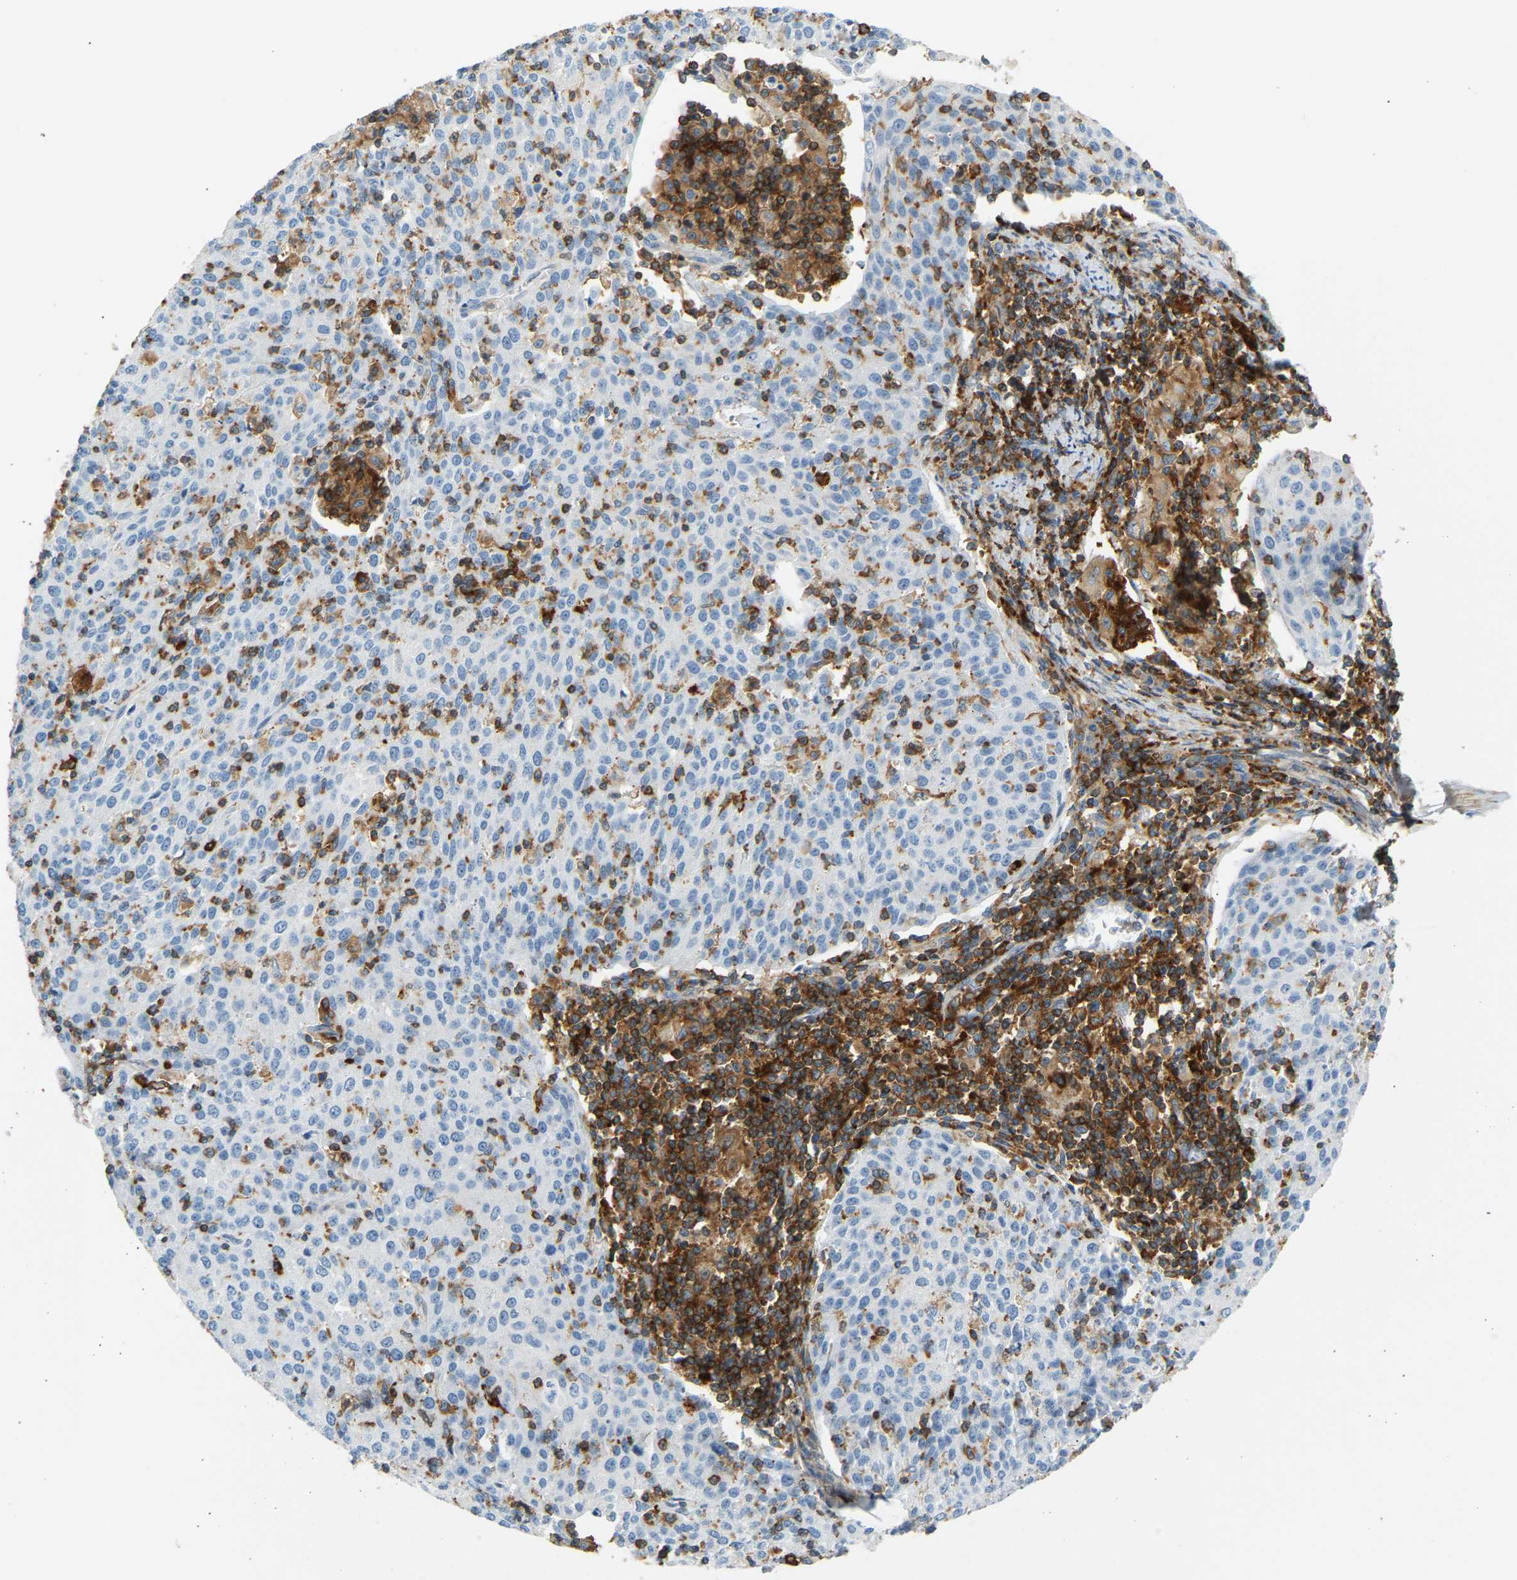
{"staining": {"intensity": "negative", "quantity": "none", "location": "none"}, "tissue": "cervical cancer", "cell_type": "Tumor cells", "image_type": "cancer", "snomed": [{"axis": "morphology", "description": "Squamous cell carcinoma, NOS"}, {"axis": "topography", "description": "Cervix"}], "caption": "Image shows no protein positivity in tumor cells of cervical squamous cell carcinoma tissue.", "gene": "FNBP1", "patient": {"sex": "female", "age": 38}}